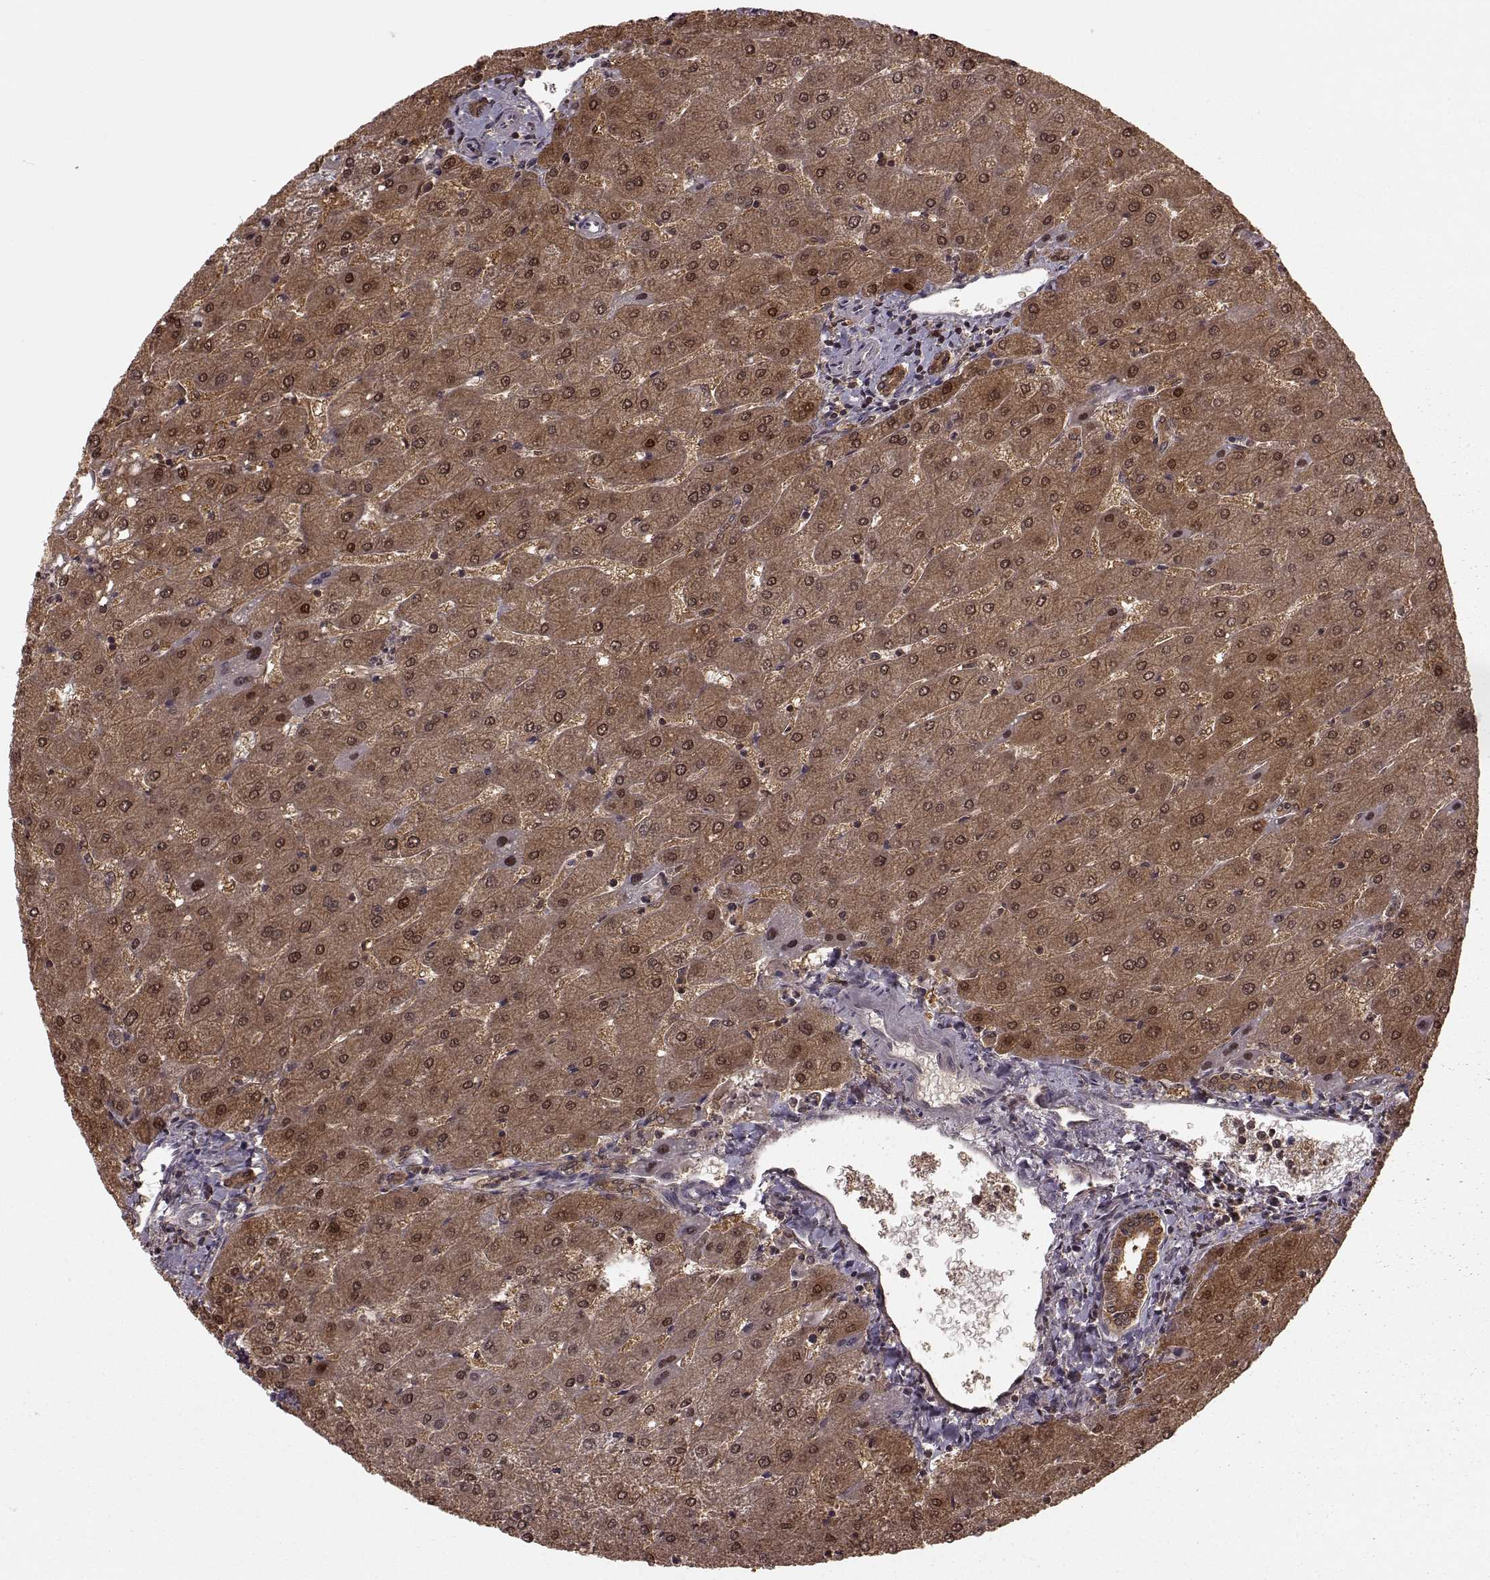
{"staining": {"intensity": "moderate", "quantity": ">75%", "location": "cytoplasmic/membranous,nuclear"}, "tissue": "liver", "cell_type": "Cholangiocytes", "image_type": "normal", "snomed": [{"axis": "morphology", "description": "Normal tissue, NOS"}, {"axis": "topography", "description": "Liver"}], "caption": "This histopathology image exhibits benign liver stained with IHC to label a protein in brown. The cytoplasmic/membranous,nuclear of cholangiocytes show moderate positivity for the protein. Nuclei are counter-stained blue.", "gene": "GSS", "patient": {"sex": "male", "age": 67}}